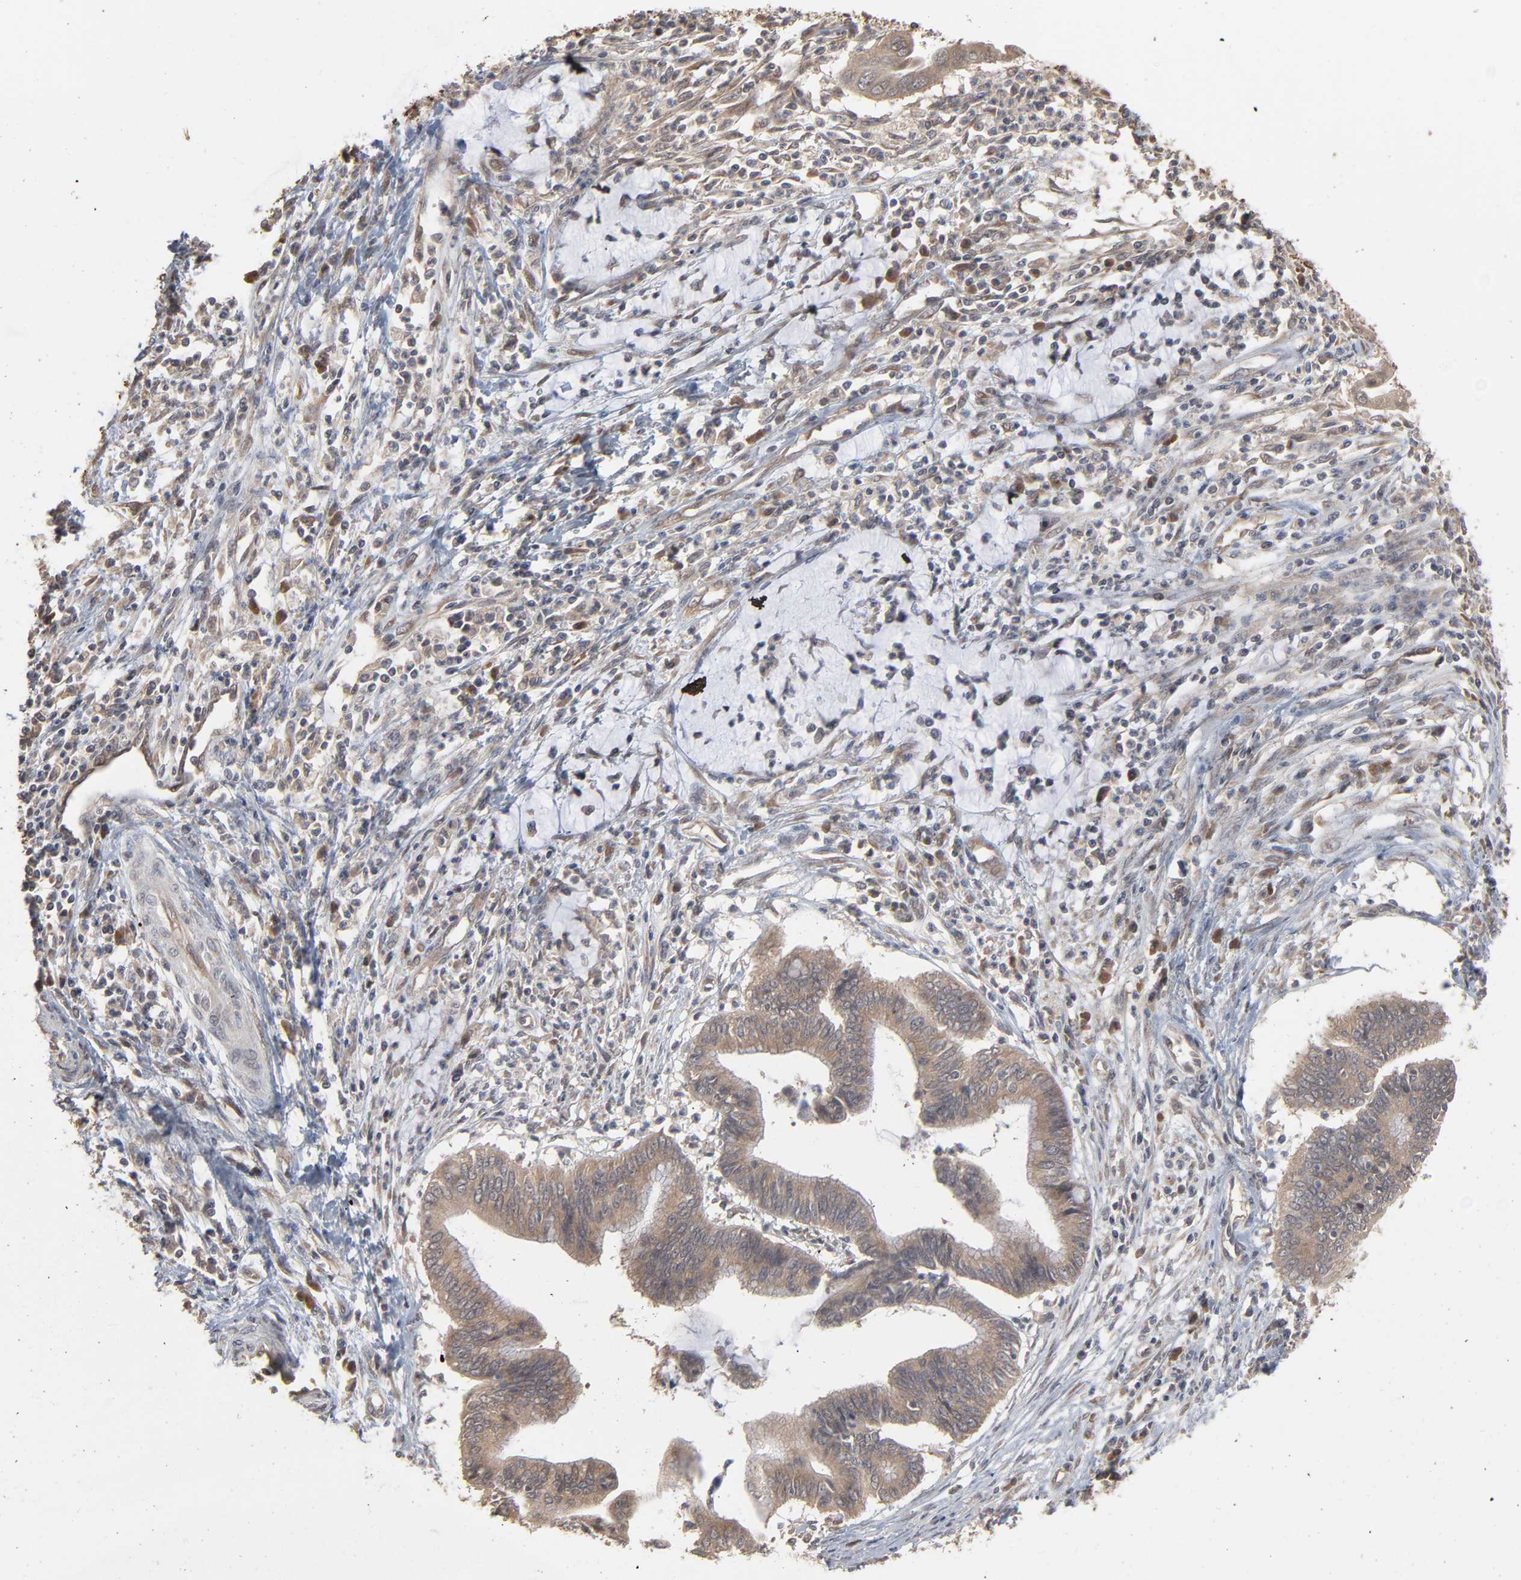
{"staining": {"intensity": "moderate", "quantity": ">75%", "location": "cytoplasmic/membranous"}, "tissue": "cervical cancer", "cell_type": "Tumor cells", "image_type": "cancer", "snomed": [{"axis": "morphology", "description": "Adenocarcinoma, NOS"}, {"axis": "topography", "description": "Cervix"}], "caption": "This is an image of IHC staining of cervical cancer (adenocarcinoma), which shows moderate expression in the cytoplasmic/membranous of tumor cells.", "gene": "SCFD1", "patient": {"sex": "female", "age": 36}}